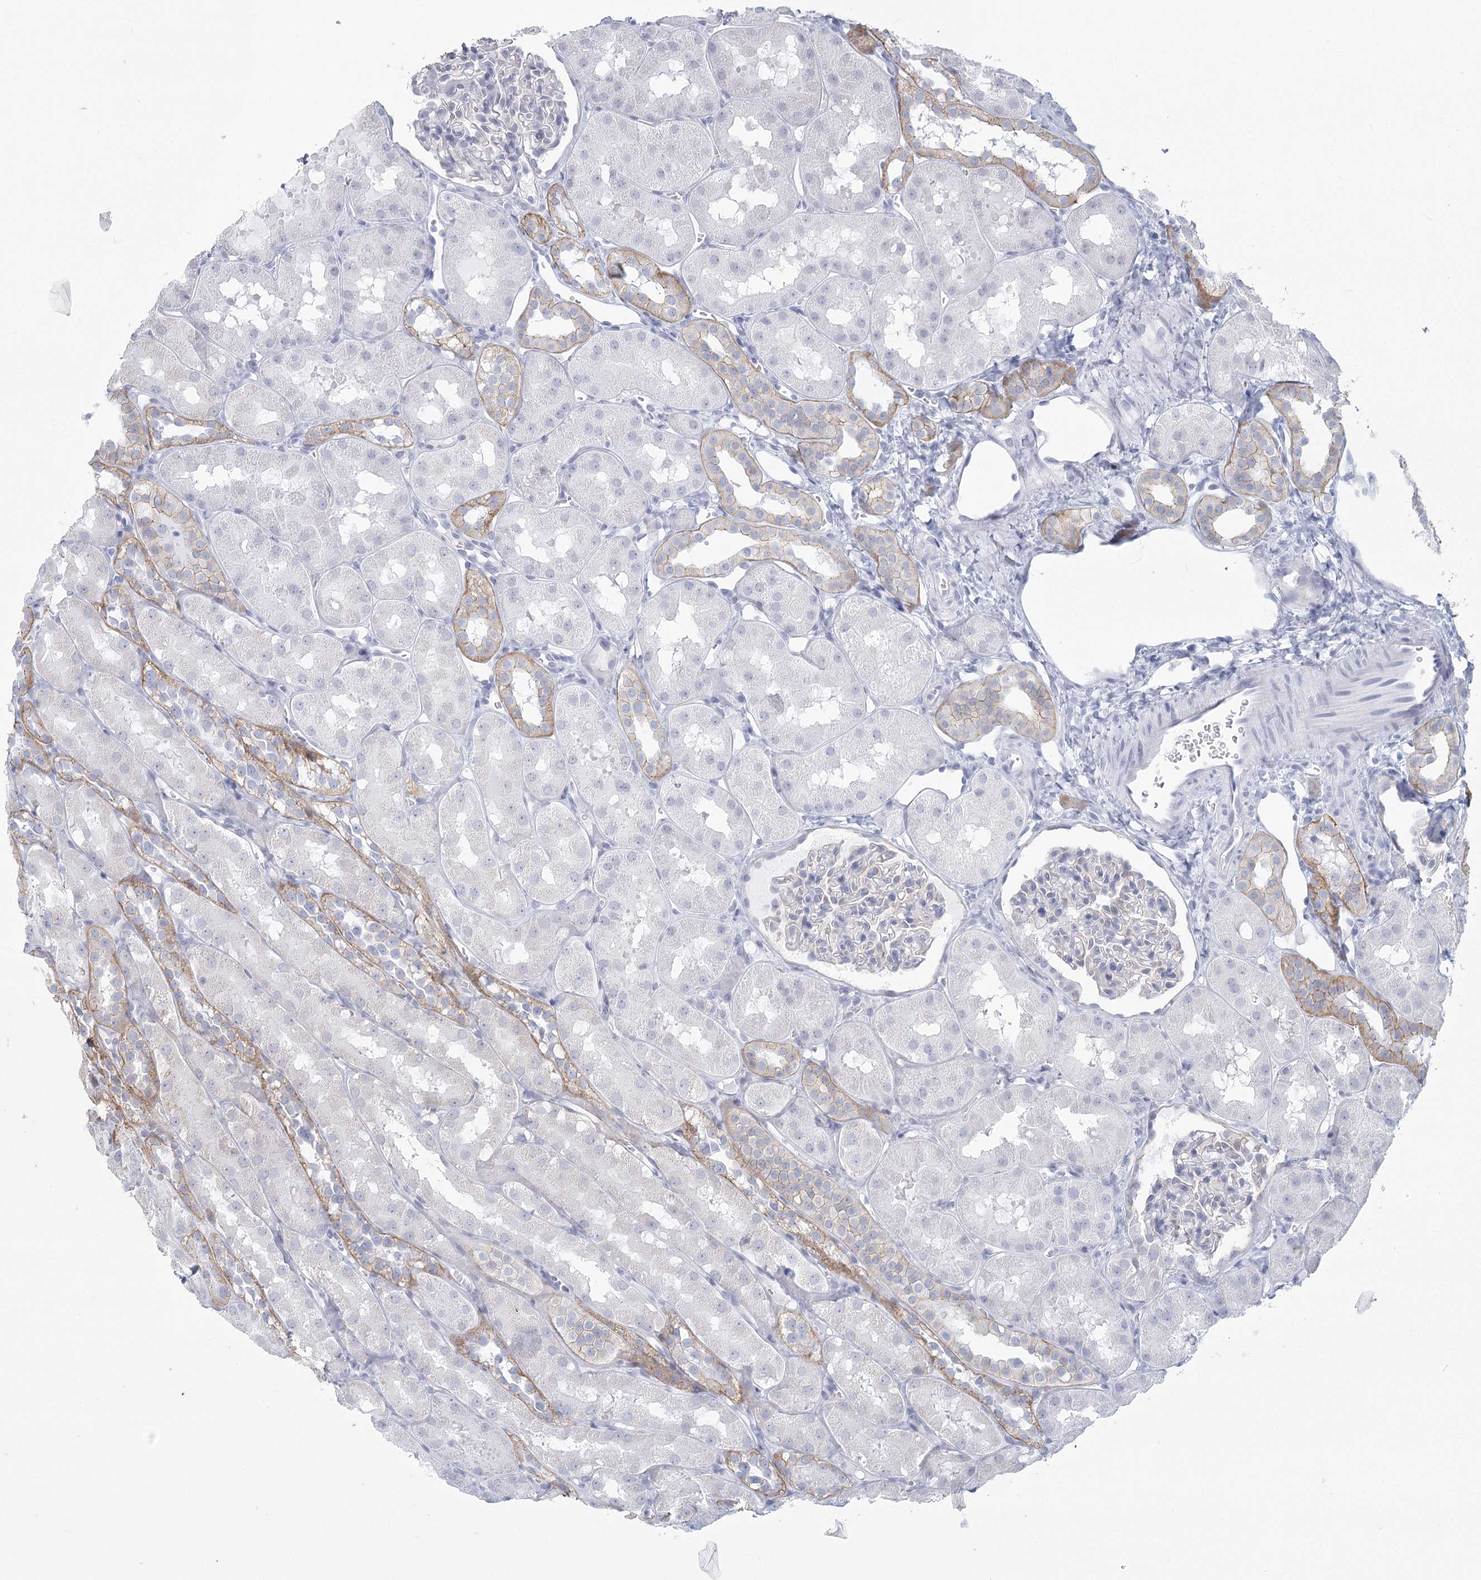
{"staining": {"intensity": "negative", "quantity": "none", "location": "none"}, "tissue": "kidney", "cell_type": "Cells in glomeruli", "image_type": "normal", "snomed": [{"axis": "morphology", "description": "Normal tissue, NOS"}, {"axis": "topography", "description": "Kidney"}, {"axis": "topography", "description": "Urinary bladder"}], "caption": "IHC of benign human kidney reveals no positivity in cells in glomeruli.", "gene": "WNT8B", "patient": {"sex": "male", "age": 16}}